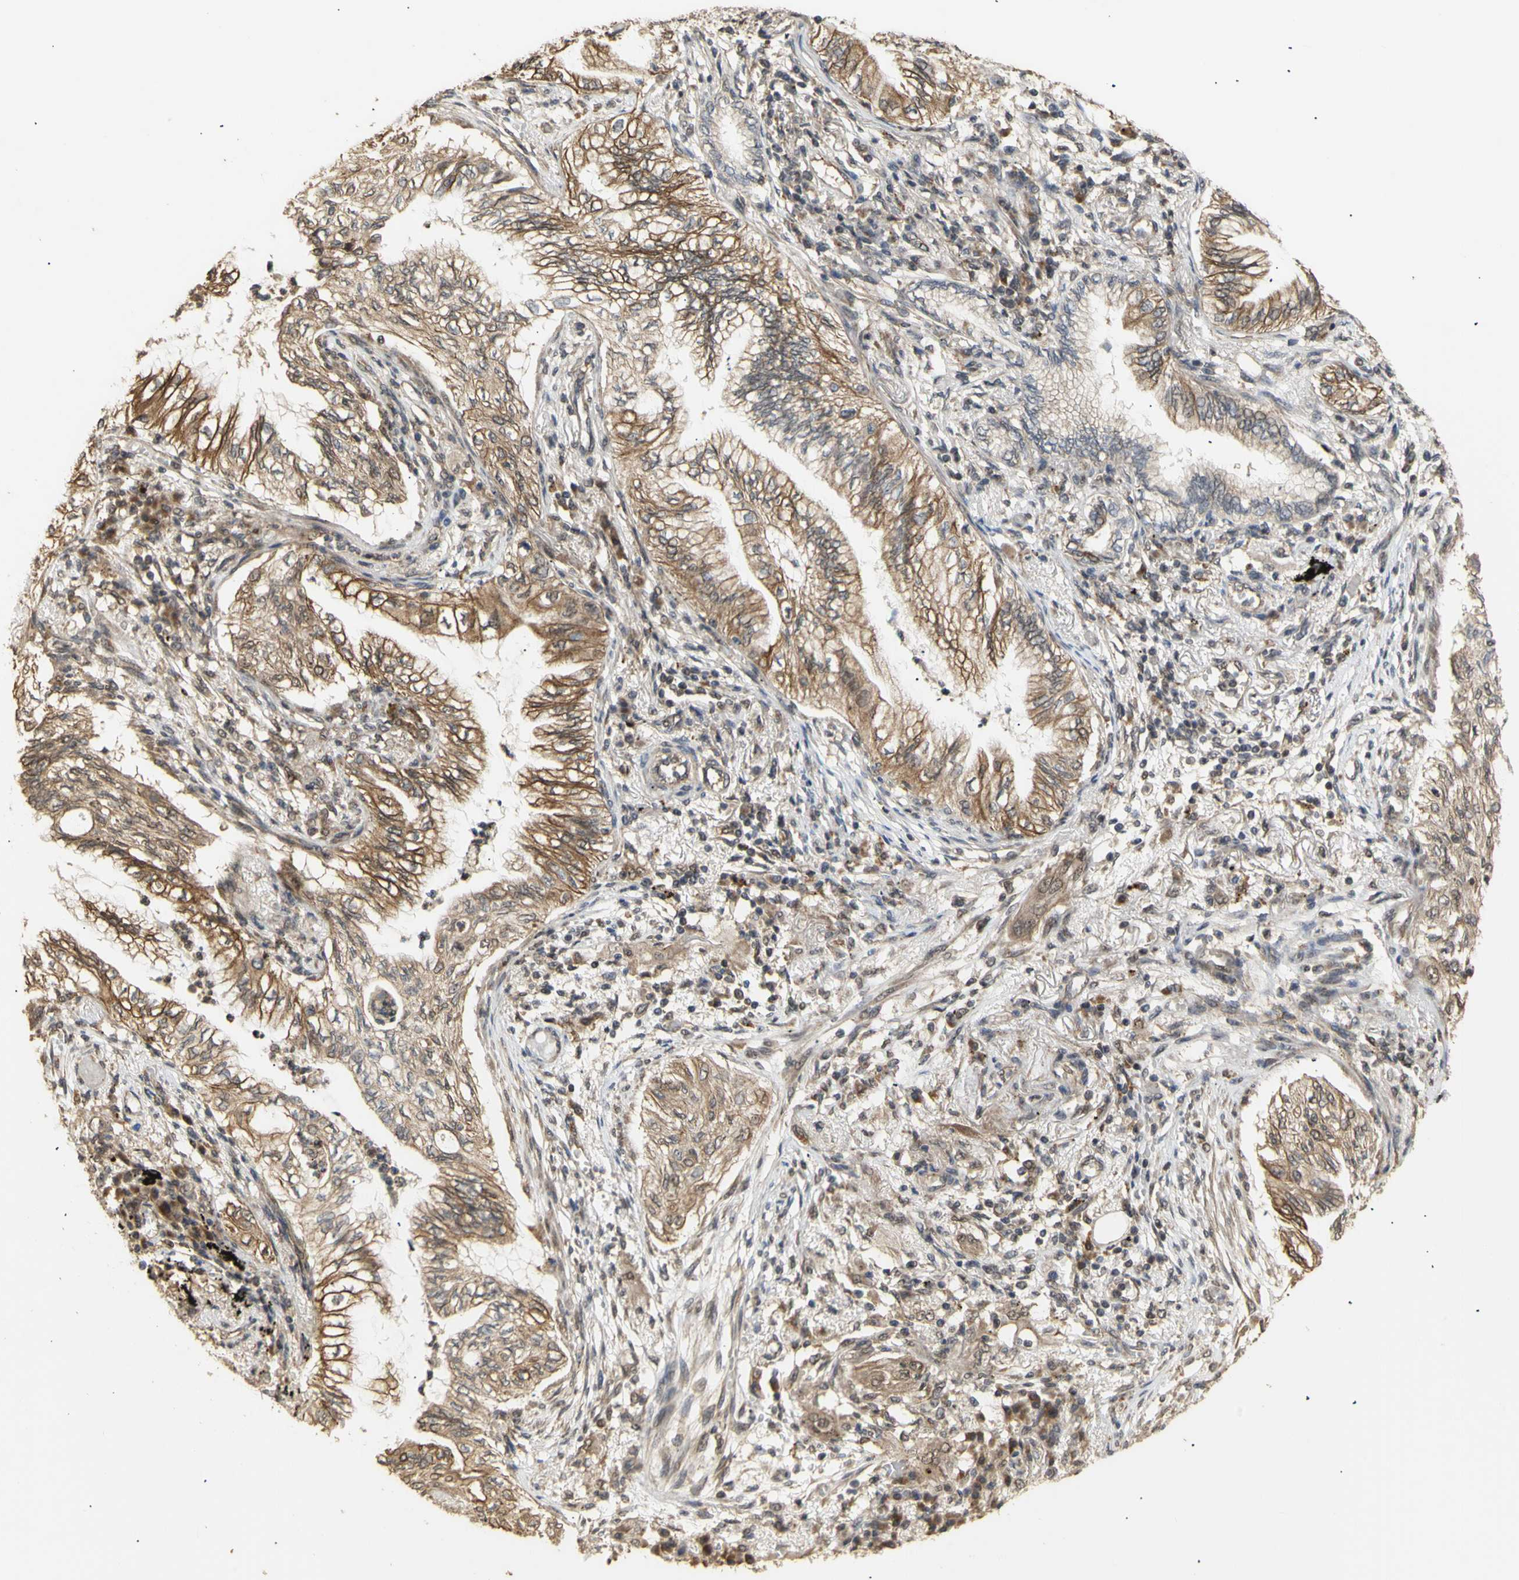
{"staining": {"intensity": "moderate", "quantity": ">75%", "location": "cytoplasmic/membranous"}, "tissue": "lung cancer", "cell_type": "Tumor cells", "image_type": "cancer", "snomed": [{"axis": "morphology", "description": "Normal tissue, NOS"}, {"axis": "morphology", "description": "Adenocarcinoma, NOS"}, {"axis": "topography", "description": "Bronchus"}, {"axis": "topography", "description": "Lung"}], "caption": "Lung cancer (adenocarcinoma) was stained to show a protein in brown. There is medium levels of moderate cytoplasmic/membranous staining in approximately >75% of tumor cells.", "gene": "GTF2E2", "patient": {"sex": "female", "age": 70}}